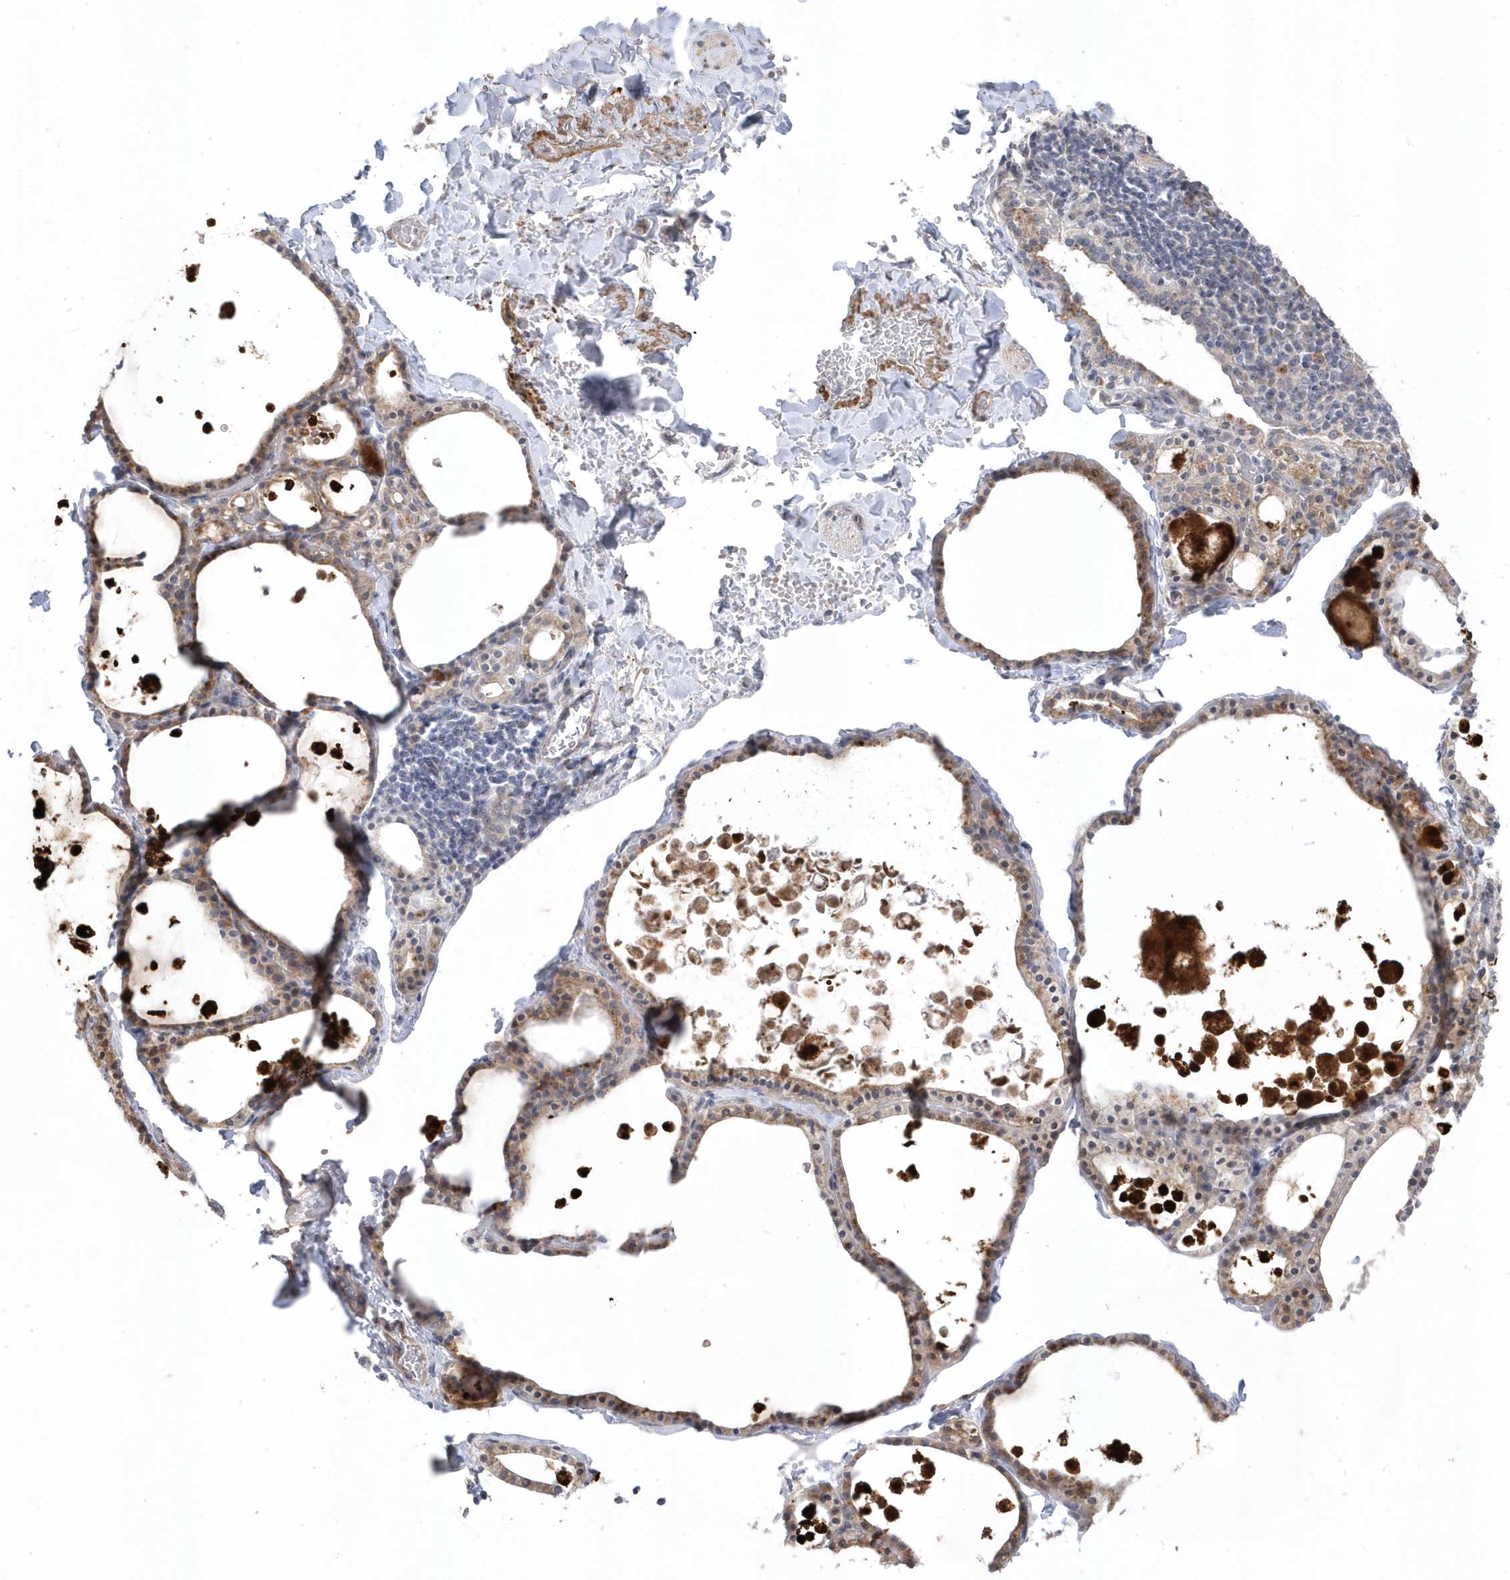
{"staining": {"intensity": "moderate", "quantity": ">75%", "location": "cytoplasmic/membranous"}, "tissue": "thyroid gland", "cell_type": "Glandular cells", "image_type": "normal", "snomed": [{"axis": "morphology", "description": "Normal tissue, NOS"}, {"axis": "topography", "description": "Thyroid gland"}], "caption": "This micrograph demonstrates immunohistochemistry (IHC) staining of unremarkable human thyroid gland, with medium moderate cytoplasmic/membranous positivity in approximately >75% of glandular cells.", "gene": "GTPBP6", "patient": {"sex": "male", "age": 56}}